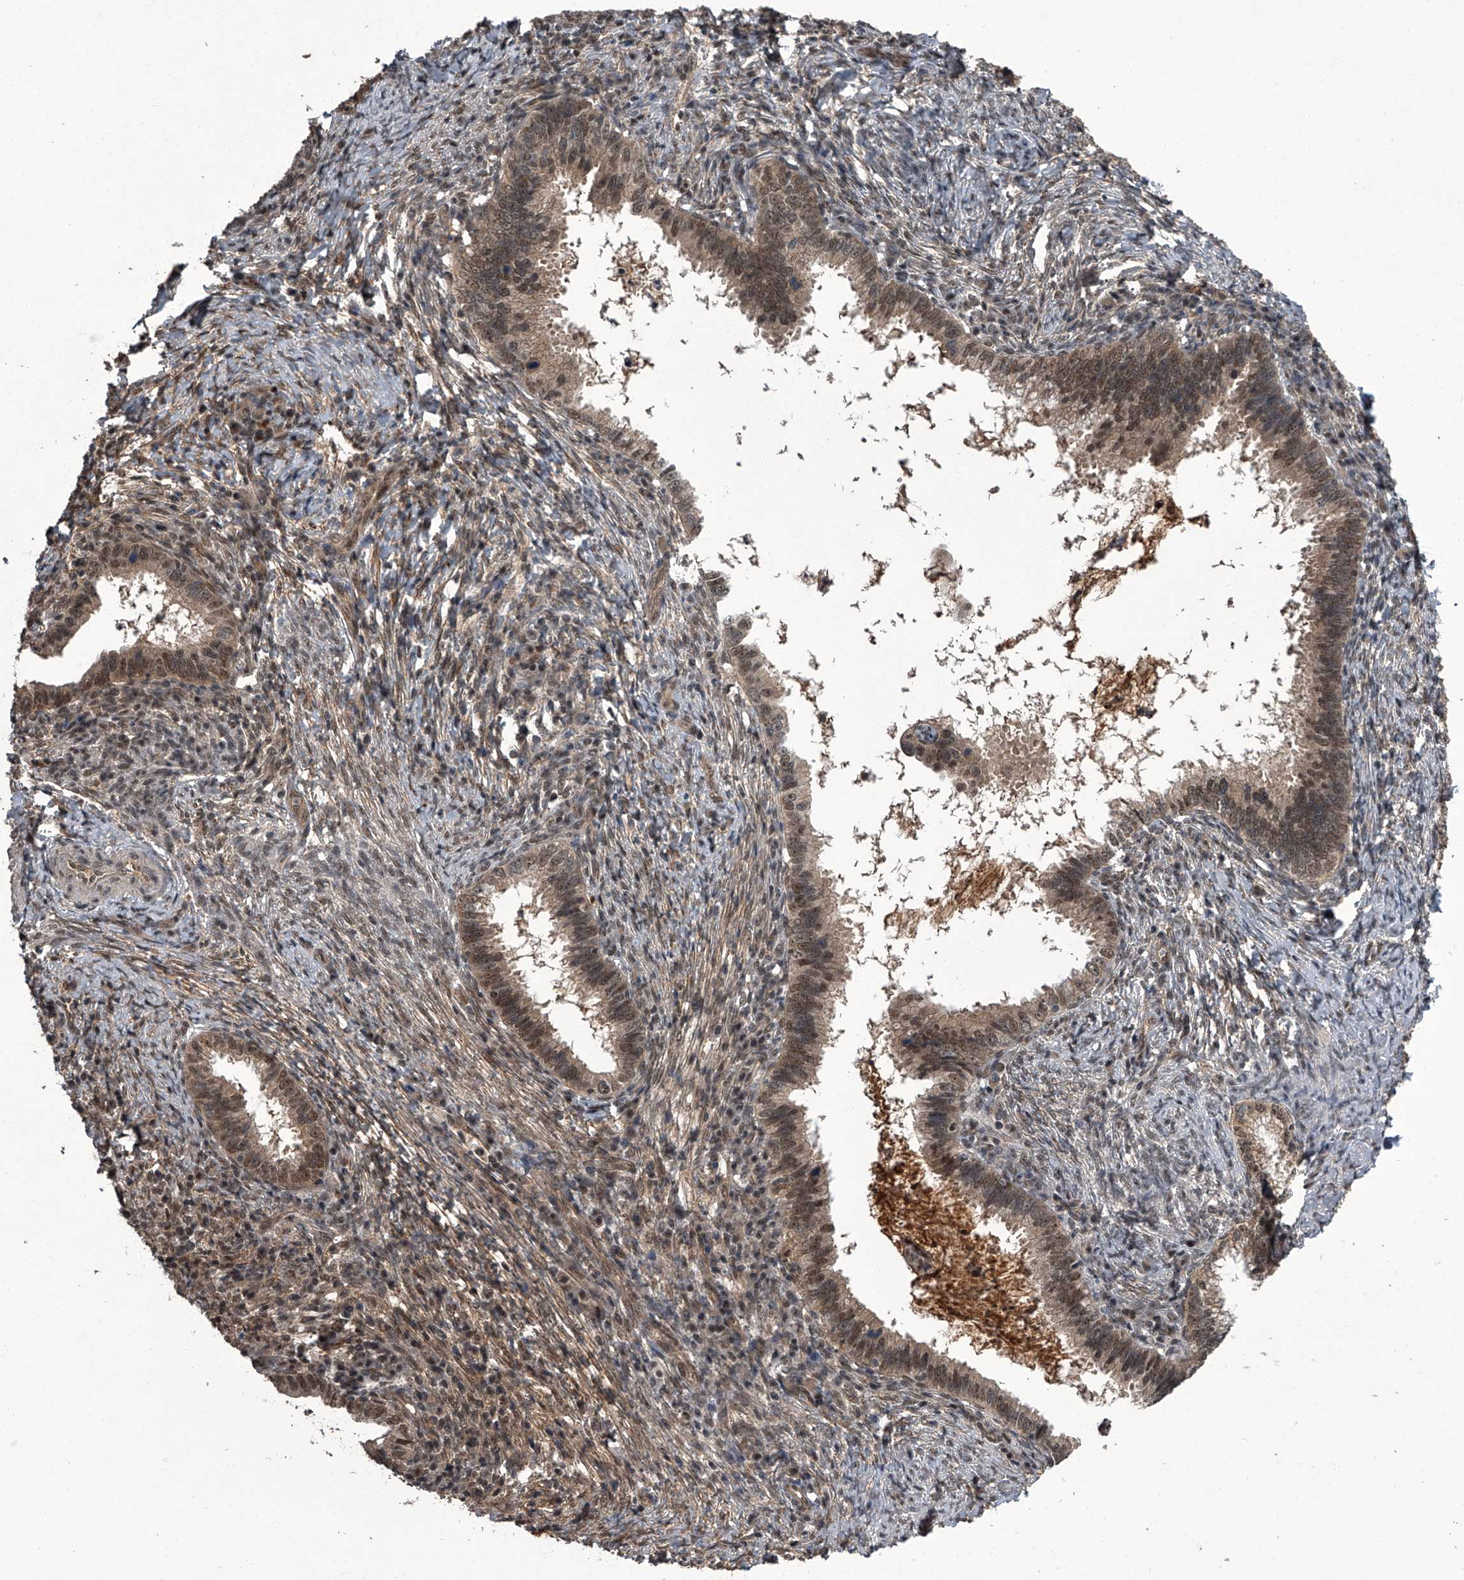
{"staining": {"intensity": "weak", "quantity": ">75%", "location": "cytoplasmic/membranous,nuclear"}, "tissue": "cervical cancer", "cell_type": "Tumor cells", "image_type": "cancer", "snomed": [{"axis": "morphology", "description": "Adenocarcinoma, NOS"}, {"axis": "topography", "description": "Cervix"}], "caption": "DAB immunohistochemical staining of adenocarcinoma (cervical) demonstrates weak cytoplasmic/membranous and nuclear protein staining in about >75% of tumor cells.", "gene": "SLC12A8", "patient": {"sex": "female", "age": 36}}